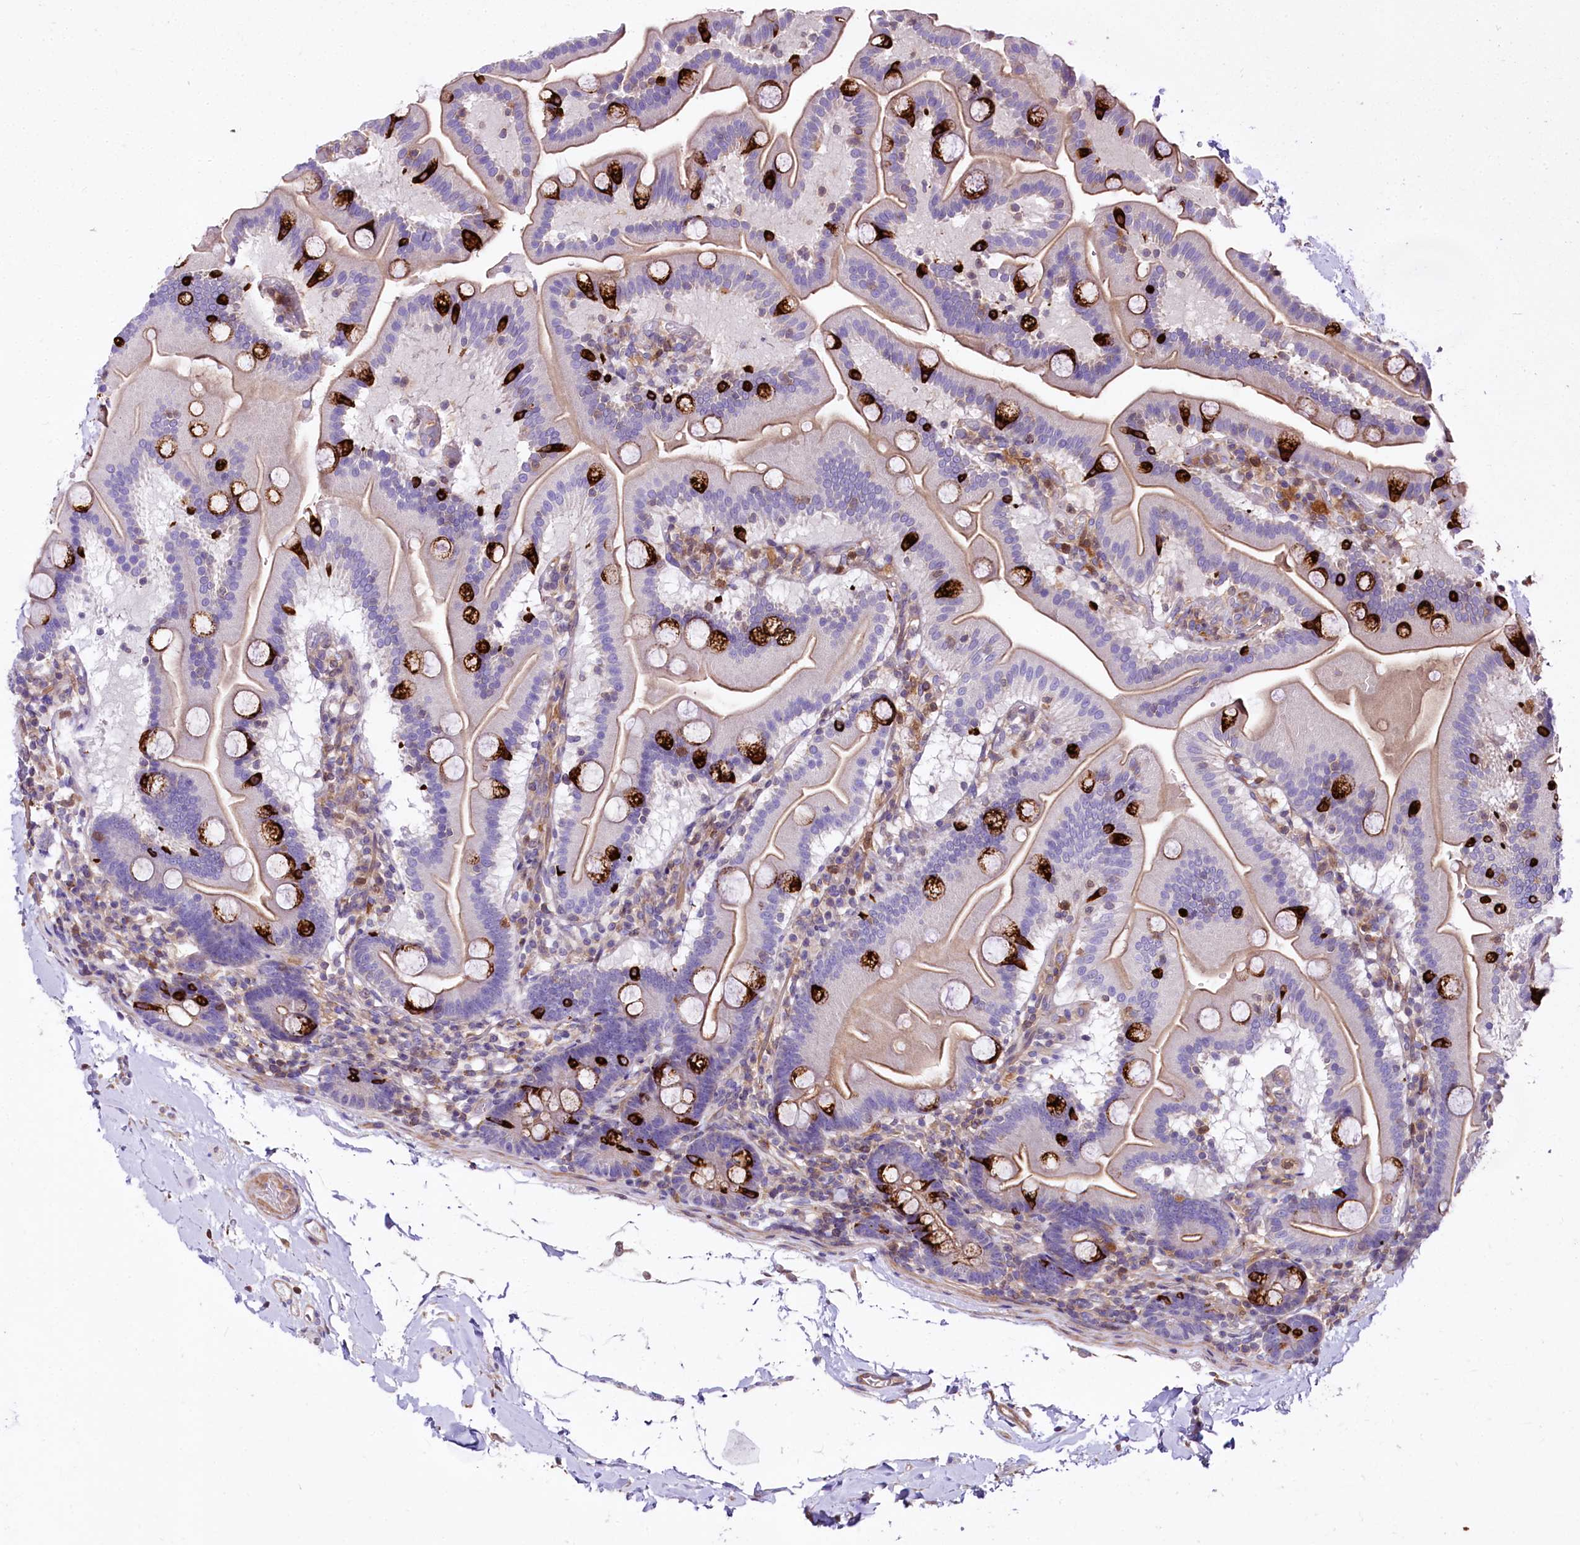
{"staining": {"intensity": "strong", "quantity": "<25%", "location": "cytoplasmic/membranous"}, "tissue": "duodenum", "cell_type": "Glandular cells", "image_type": "normal", "snomed": [{"axis": "morphology", "description": "Normal tissue, NOS"}, {"axis": "topography", "description": "Duodenum"}], "caption": "A histopathology image of human duodenum stained for a protein demonstrates strong cytoplasmic/membranous brown staining in glandular cells.", "gene": "FCHSD2", "patient": {"sex": "male", "age": 55}}